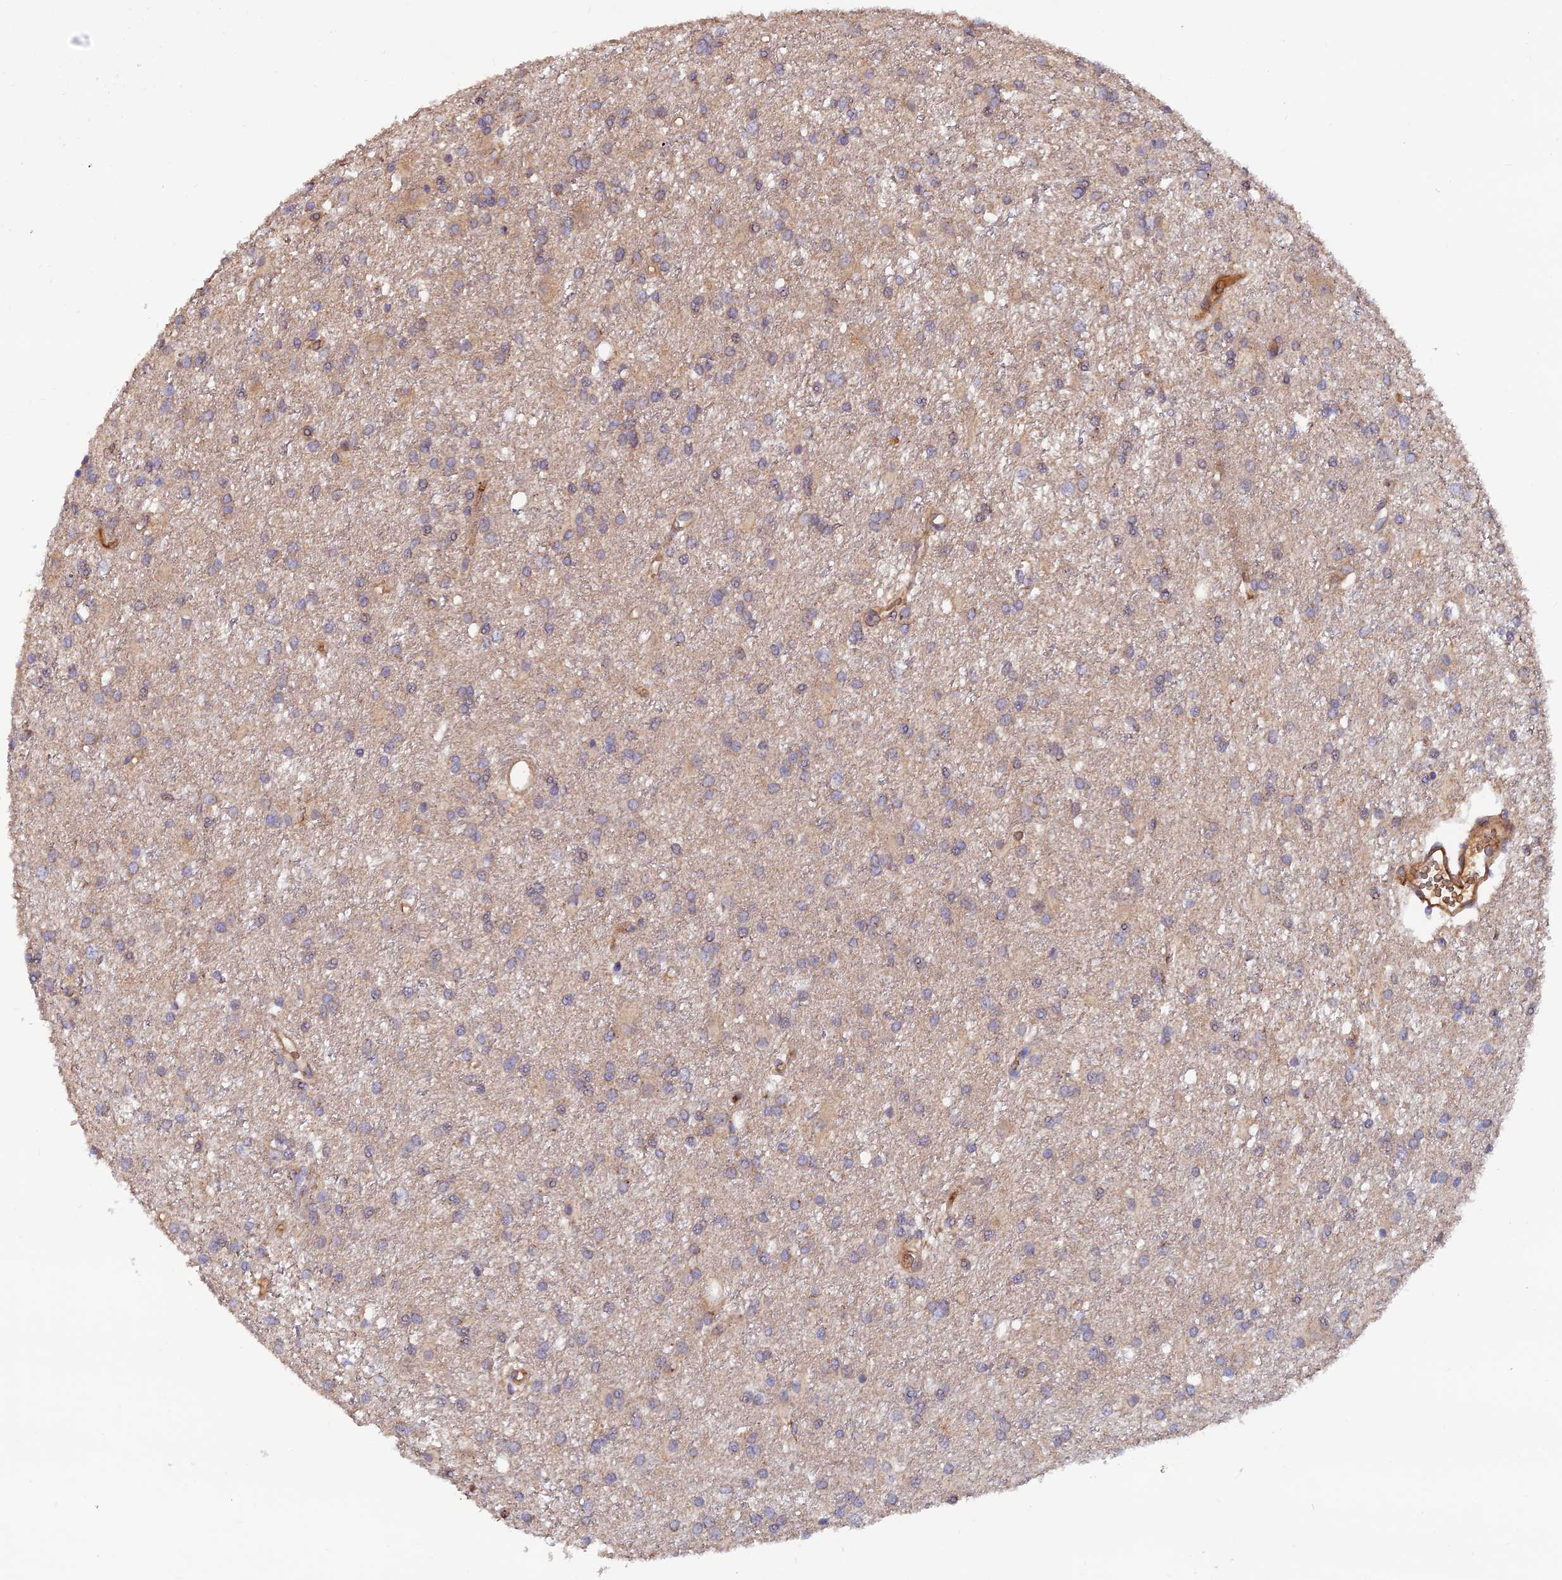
{"staining": {"intensity": "negative", "quantity": "none", "location": "none"}, "tissue": "glioma", "cell_type": "Tumor cells", "image_type": "cancer", "snomed": [{"axis": "morphology", "description": "Glioma, malignant, High grade"}, {"axis": "topography", "description": "Brain"}], "caption": "An IHC histopathology image of glioma is shown. There is no staining in tumor cells of glioma.", "gene": "GMCL1", "patient": {"sex": "female", "age": 50}}